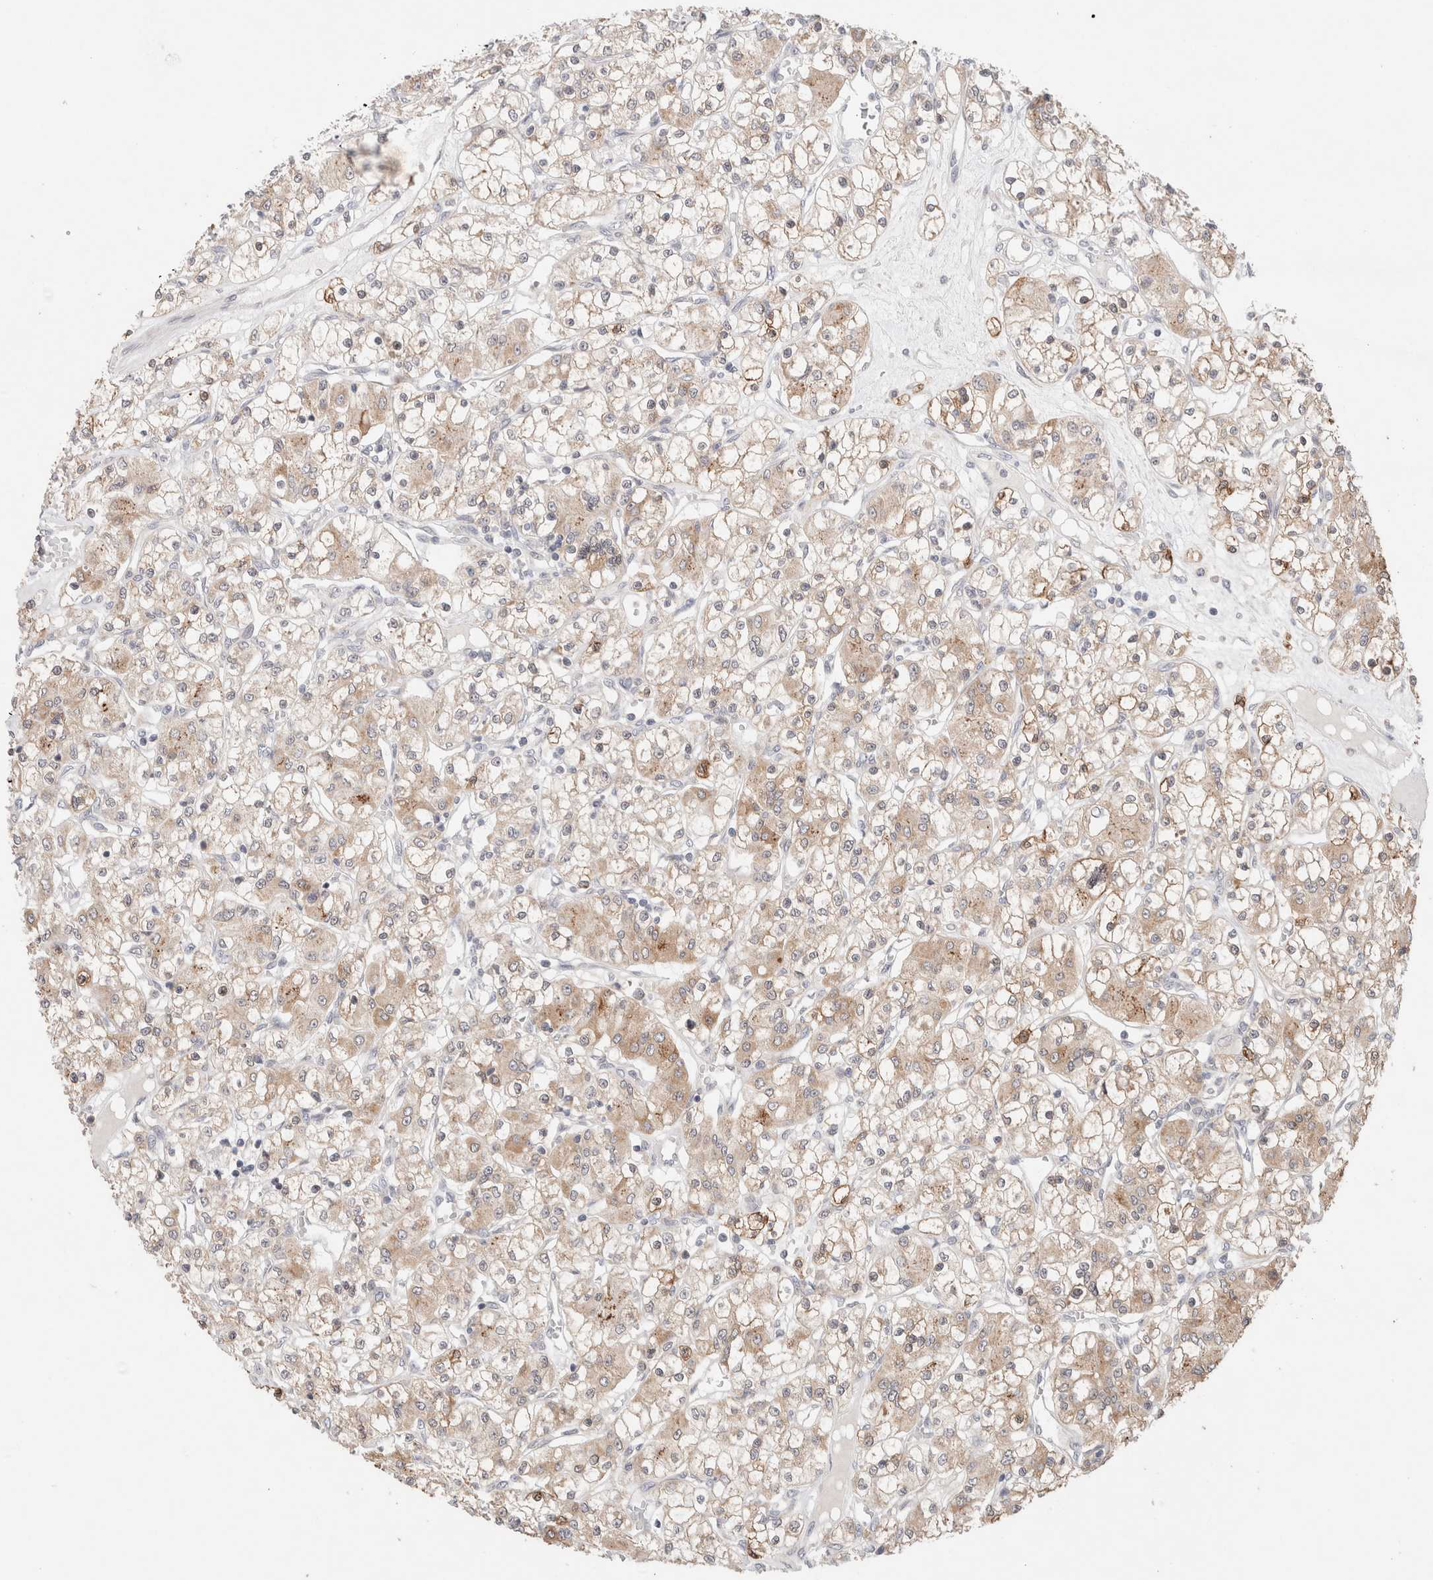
{"staining": {"intensity": "weak", "quantity": ">75%", "location": "cytoplasmic/membranous"}, "tissue": "renal cancer", "cell_type": "Tumor cells", "image_type": "cancer", "snomed": [{"axis": "morphology", "description": "Adenocarcinoma, NOS"}, {"axis": "topography", "description": "Kidney"}], "caption": "Immunohistochemistry (IHC) histopathology image of neoplastic tissue: renal cancer (adenocarcinoma) stained using IHC displays low levels of weak protein expression localized specifically in the cytoplasmic/membranous of tumor cells, appearing as a cytoplasmic/membranous brown color.", "gene": "ERI3", "patient": {"sex": "female", "age": 59}}